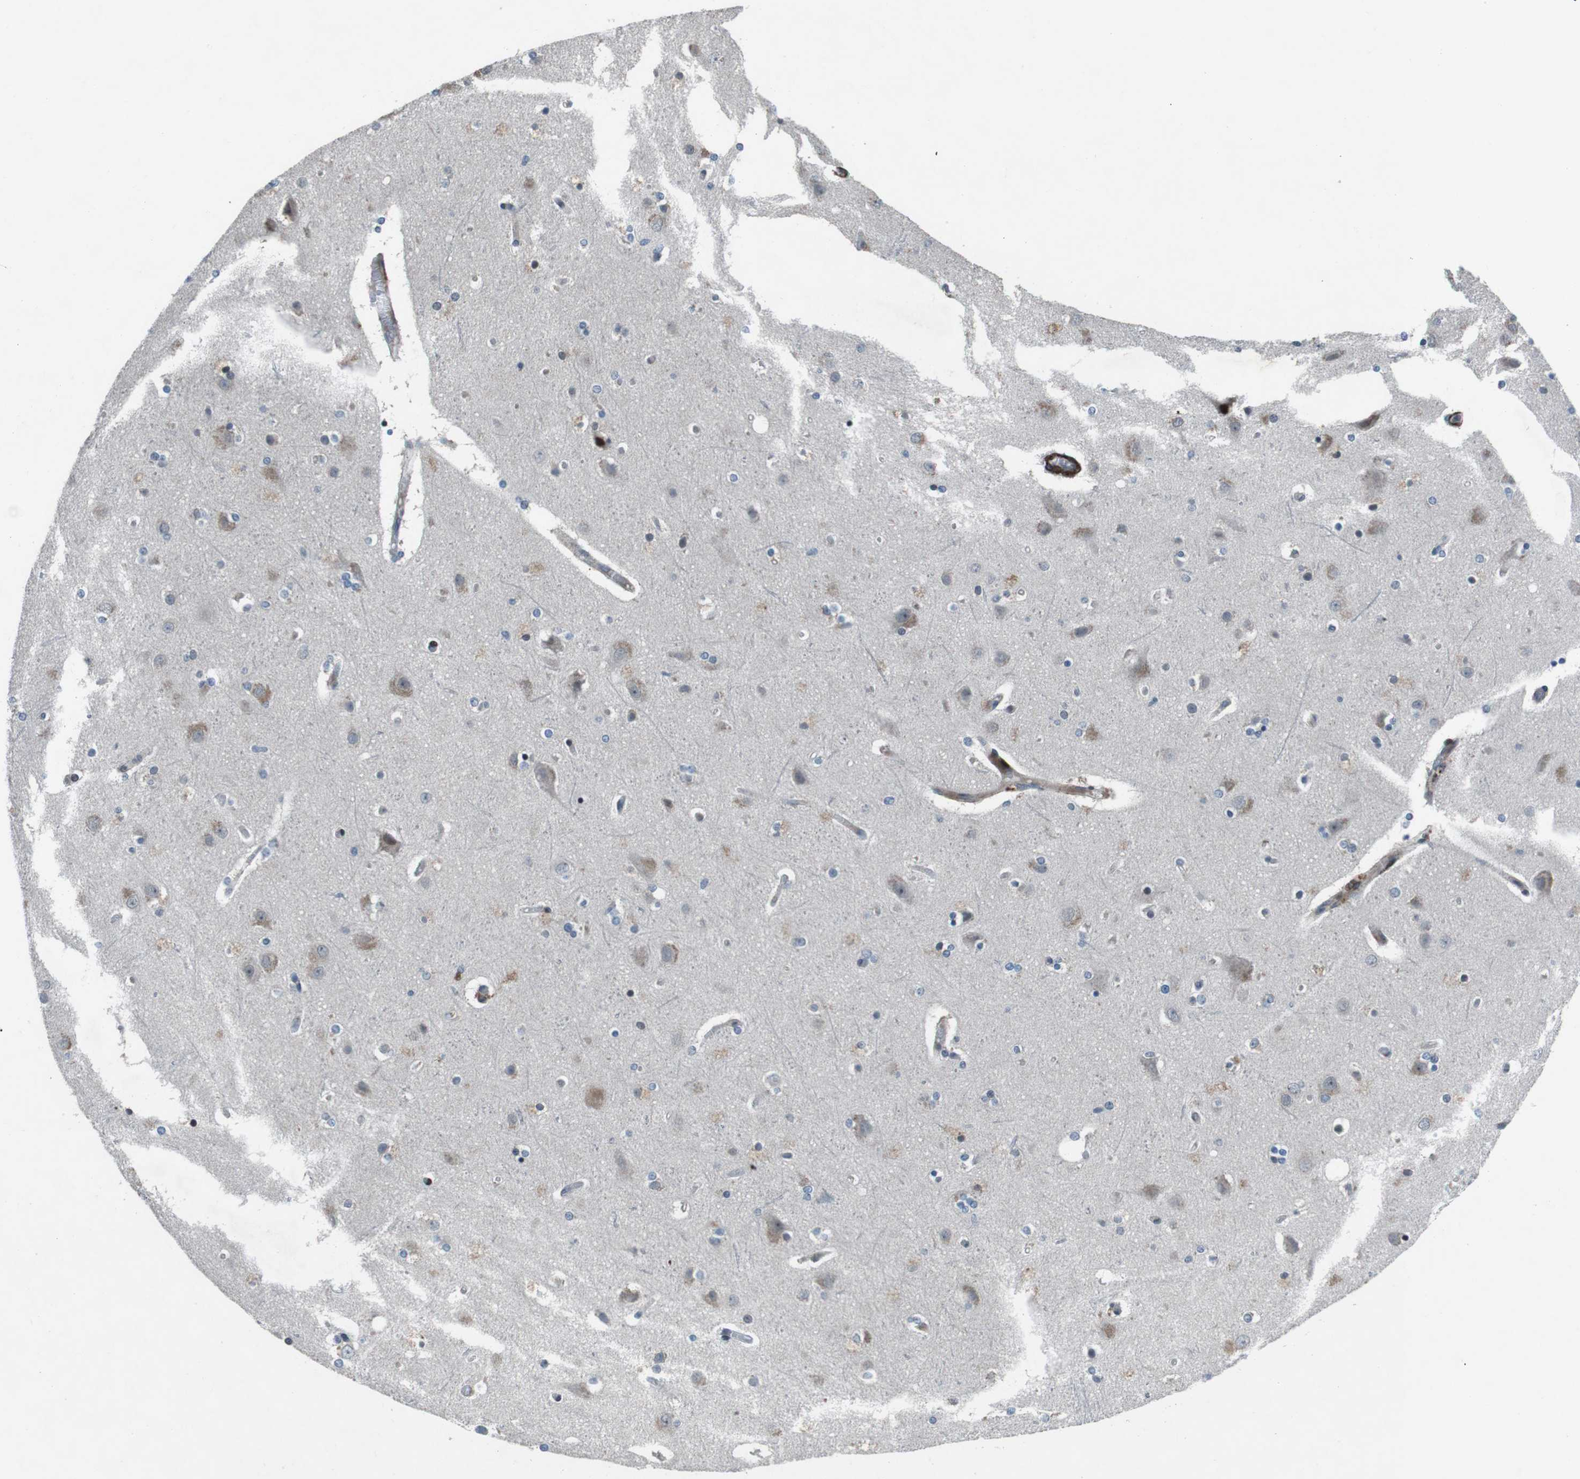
{"staining": {"intensity": "weak", "quantity": "25%-75%", "location": "cytoplasmic/membranous"}, "tissue": "cerebral cortex", "cell_type": "Endothelial cells", "image_type": "normal", "snomed": [{"axis": "morphology", "description": "Normal tissue, NOS"}, {"axis": "topography", "description": "Cerebral cortex"}], "caption": "IHC of benign human cerebral cortex shows low levels of weak cytoplasmic/membranous expression in about 25%-75% of endothelial cells.", "gene": "PBRM1", "patient": {"sex": "female", "age": 54}}